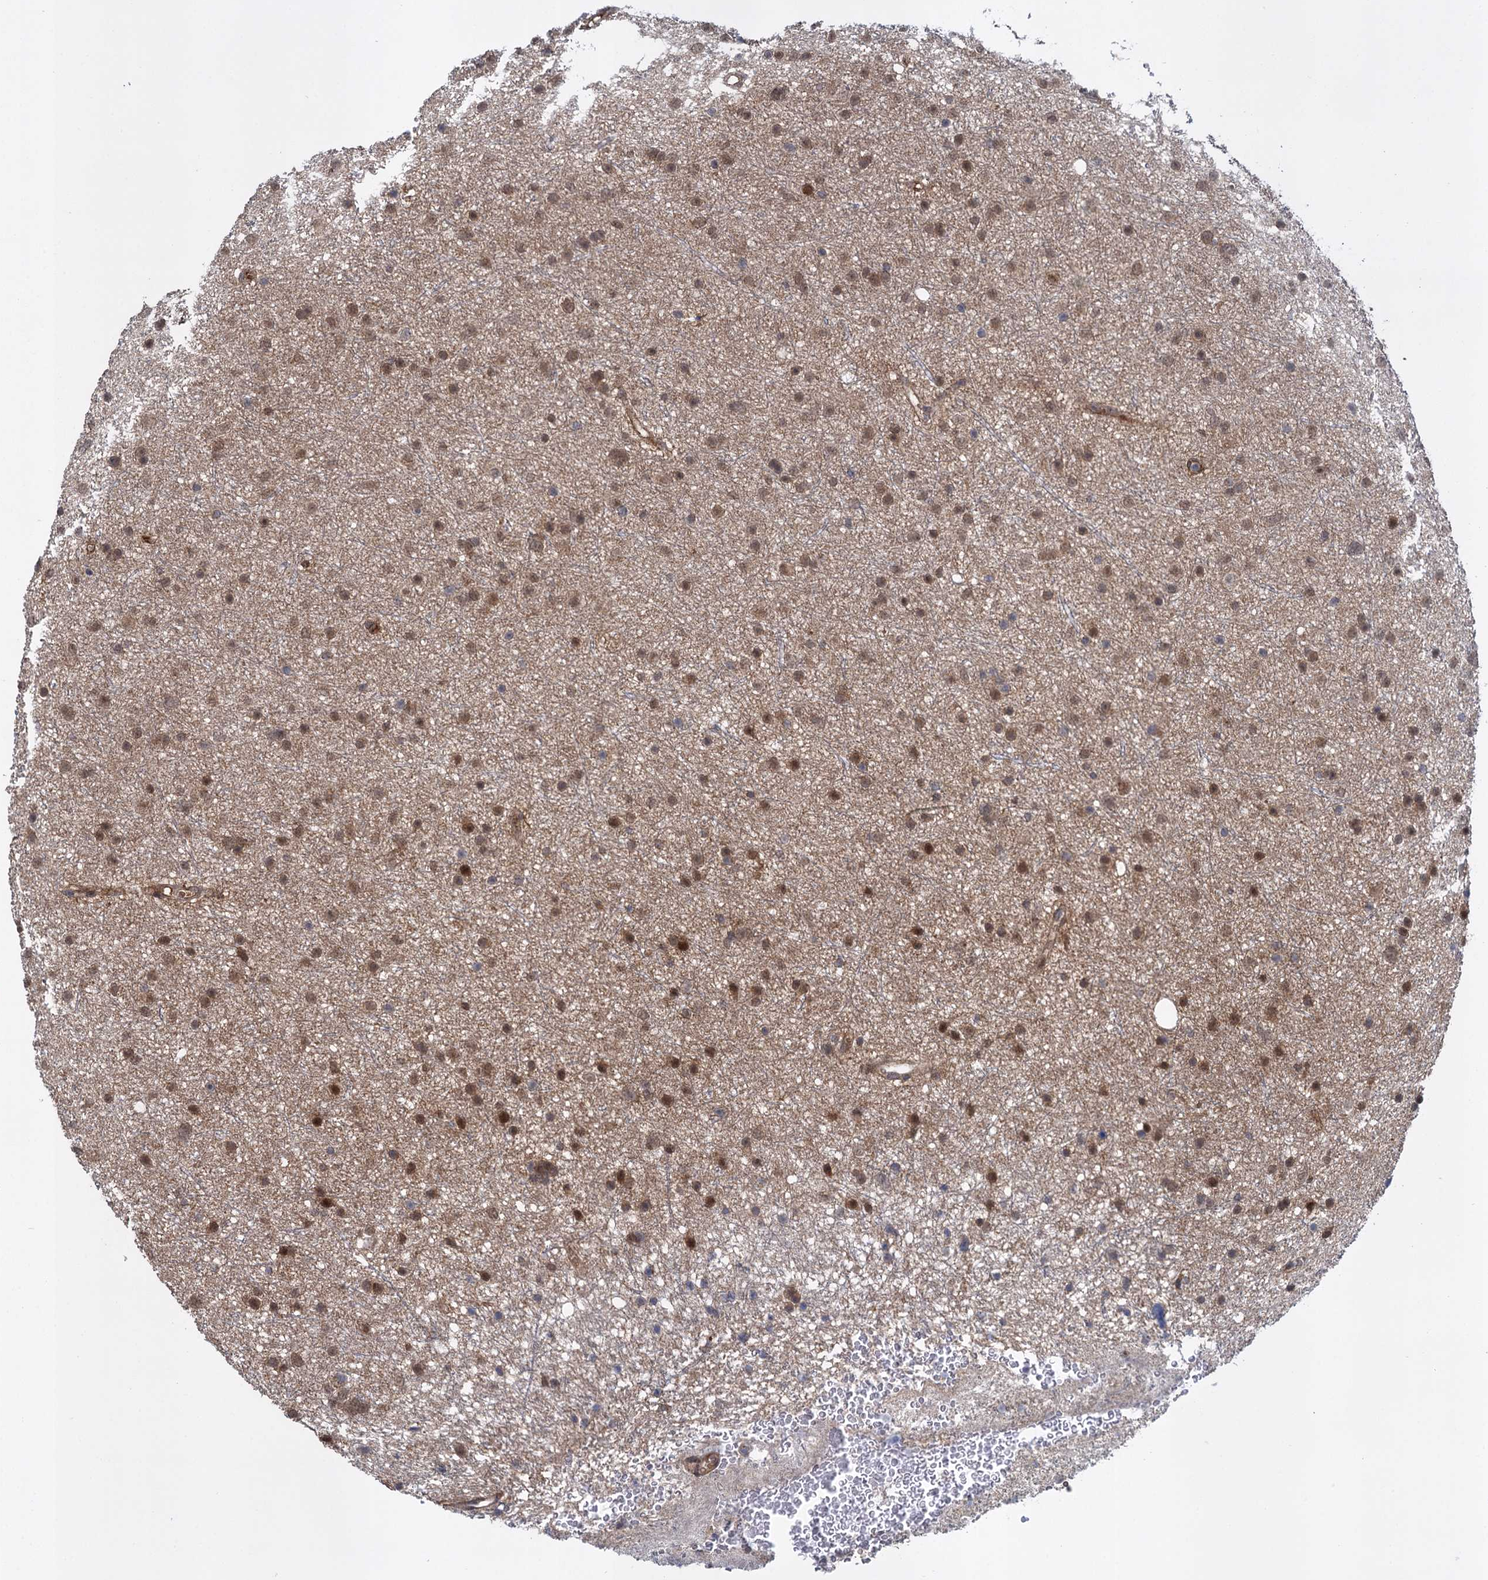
{"staining": {"intensity": "moderate", "quantity": ">75%", "location": "cytoplasmic/membranous,nuclear"}, "tissue": "glioma", "cell_type": "Tumor cells", "image_type": "cancer", "snomed": [{"axis": "morphology", "description": "Glioma, malignant, Low grade"}, {"axis": "topography", "description": "Cerebral cortex"}], "caption": "Glioma was stained to show a protein in brown. There is medium levels of moderate cytoplasmic/membranous and nuclear positivity in approximately >75% of tumor cells.", "gene": "GLO1", "patient": {"sex": "female", "age": 39}}